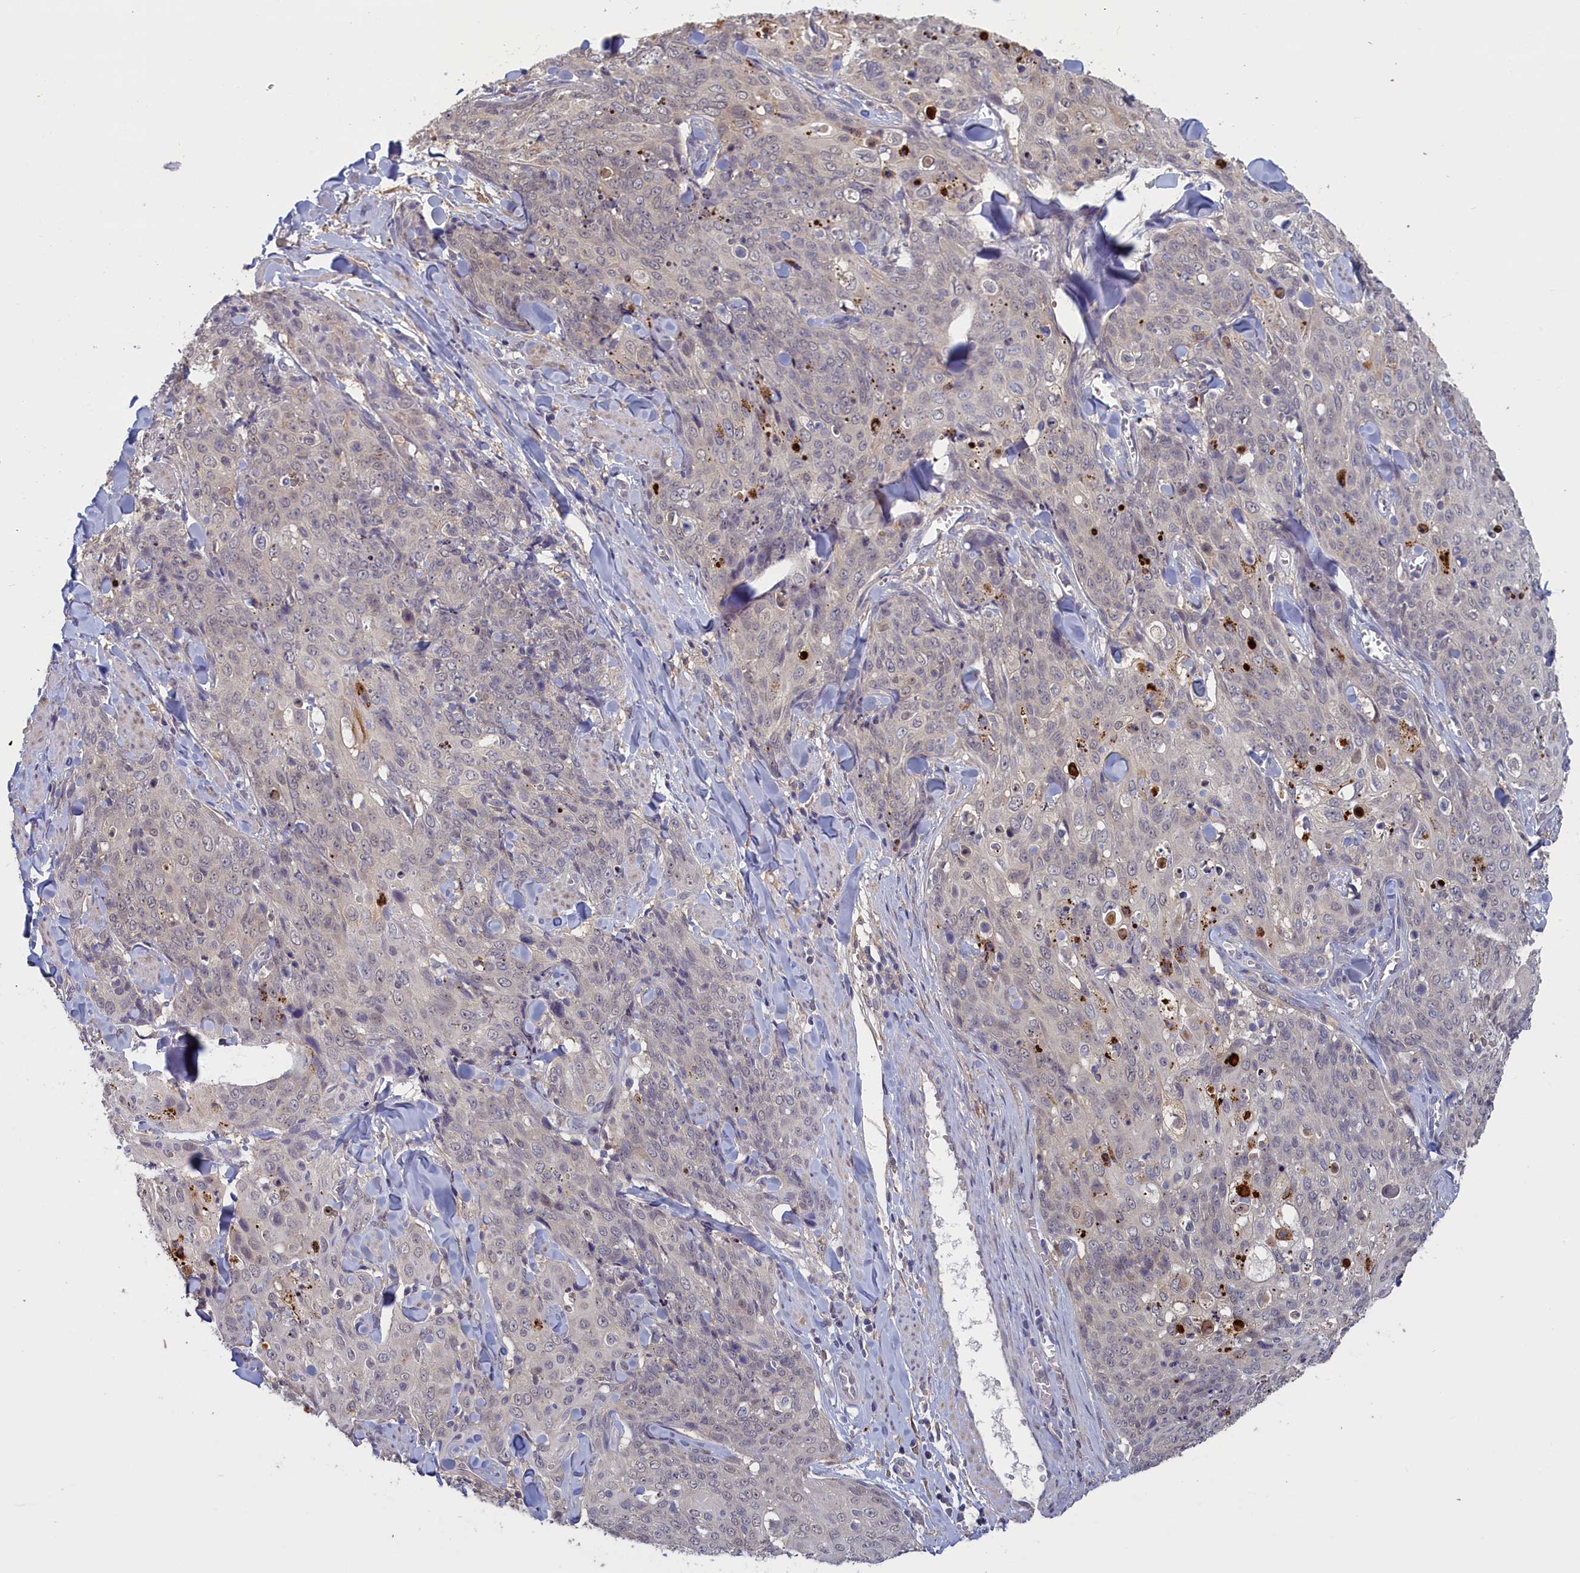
{"staining": {"intensity": "negative", "quantity": "none", "location": "none"}, "tissue": "skin cancer", "cell_type": "Tumor cells", "image_type": "cancer", "snomed": [{"axis": "morphology", "description": "Squamous cell carcinoma, NOS"}, {"axis": "topography", "description": "Skin"}, {"axis": "topography", "description": "Vulva"}], "caption": "A histopathology image of human skin squamous cell carcinoma is negative for staining in tumor cells.", "gene": "UCHL3", "patient": {"sex": "female", "age": 85}}